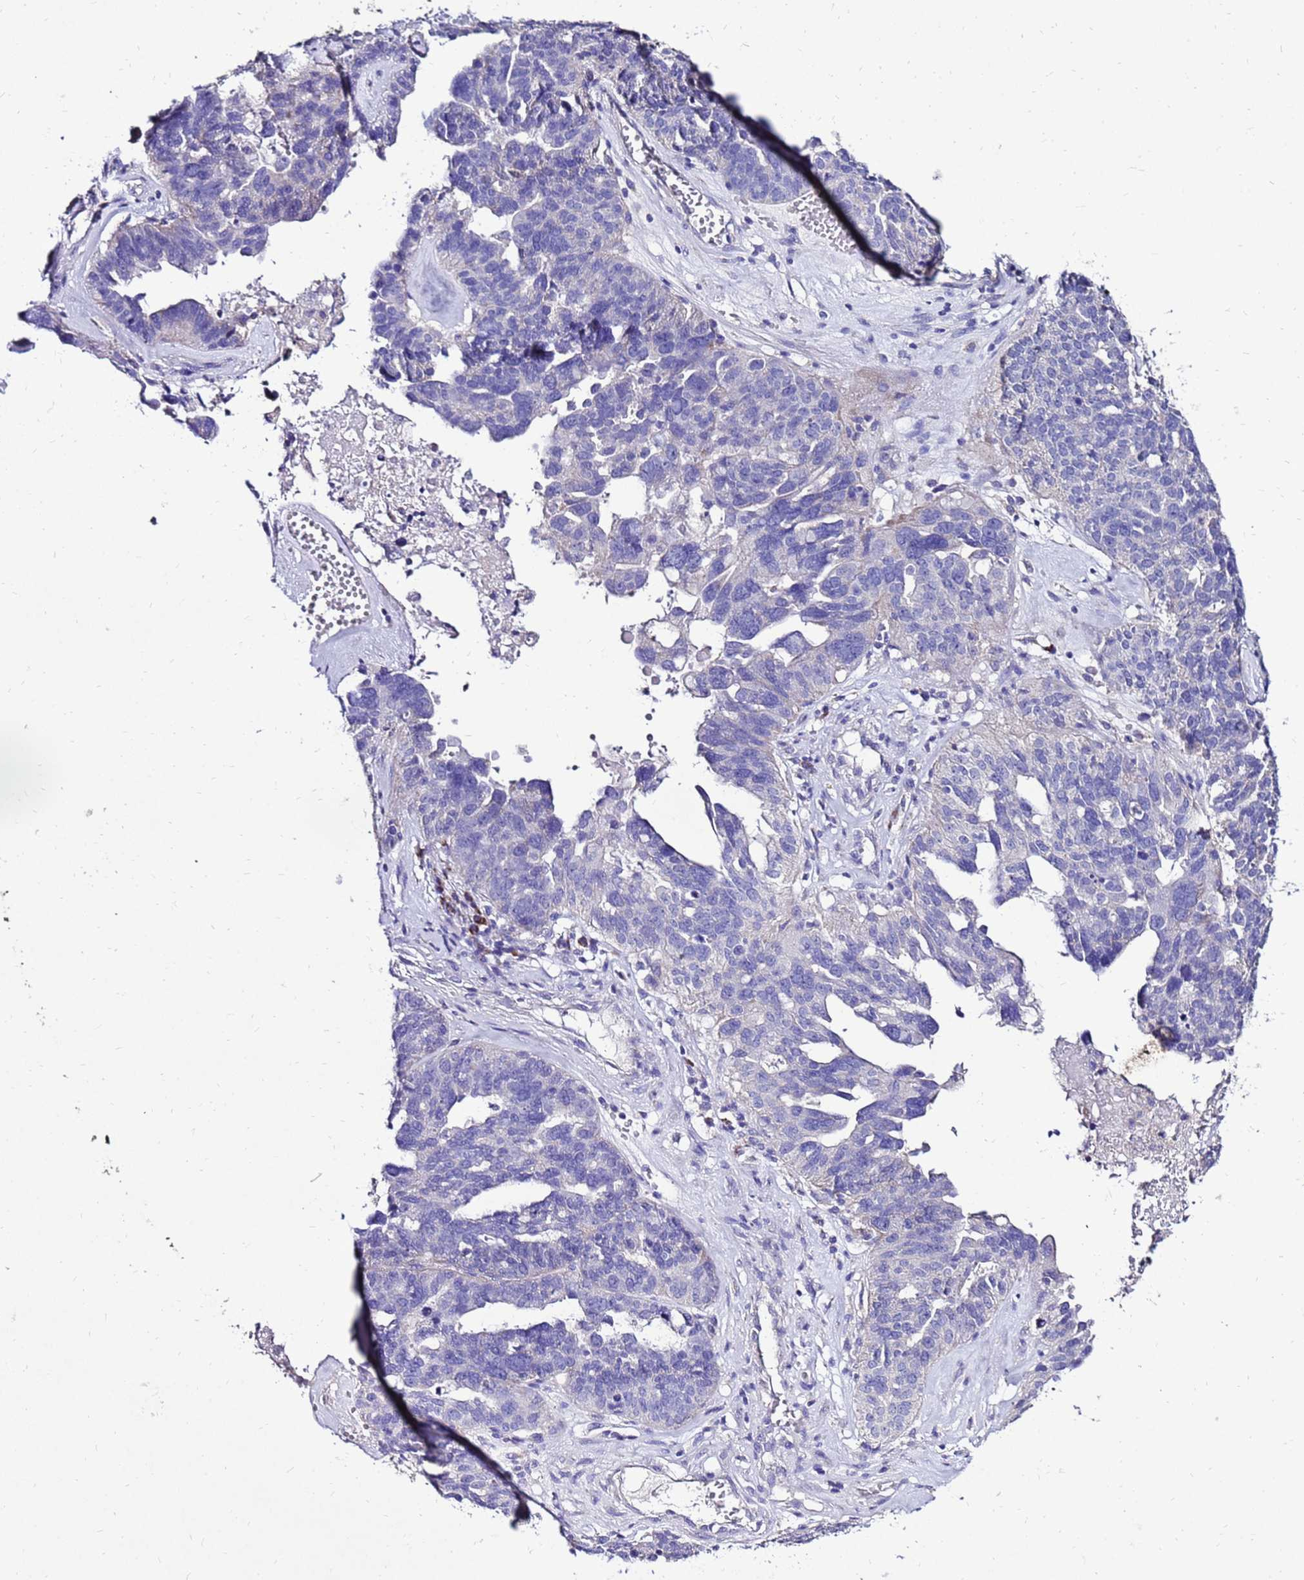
{"staining": {"intensity": "negative", "quantity": "none", "location": "none"}, "tissue": "ovarian cancer", "cell_type": "Tumor cells", "image_type": "cancer", "snomed": [{"axis": "morphology", "description": "Cystadenocarcinoma, serous, NOS"}, {"axis": "topography", "description": "Ovary"}], "caption": "There is no significant staining in tumor cells of ovarian cancer. (Brightfield microscopy of DAB (3,3'-diaminobenzidine) IHC at high magnification).", "gene": "TMEM106C", "patient": {"sex": "female", "age": 59}}